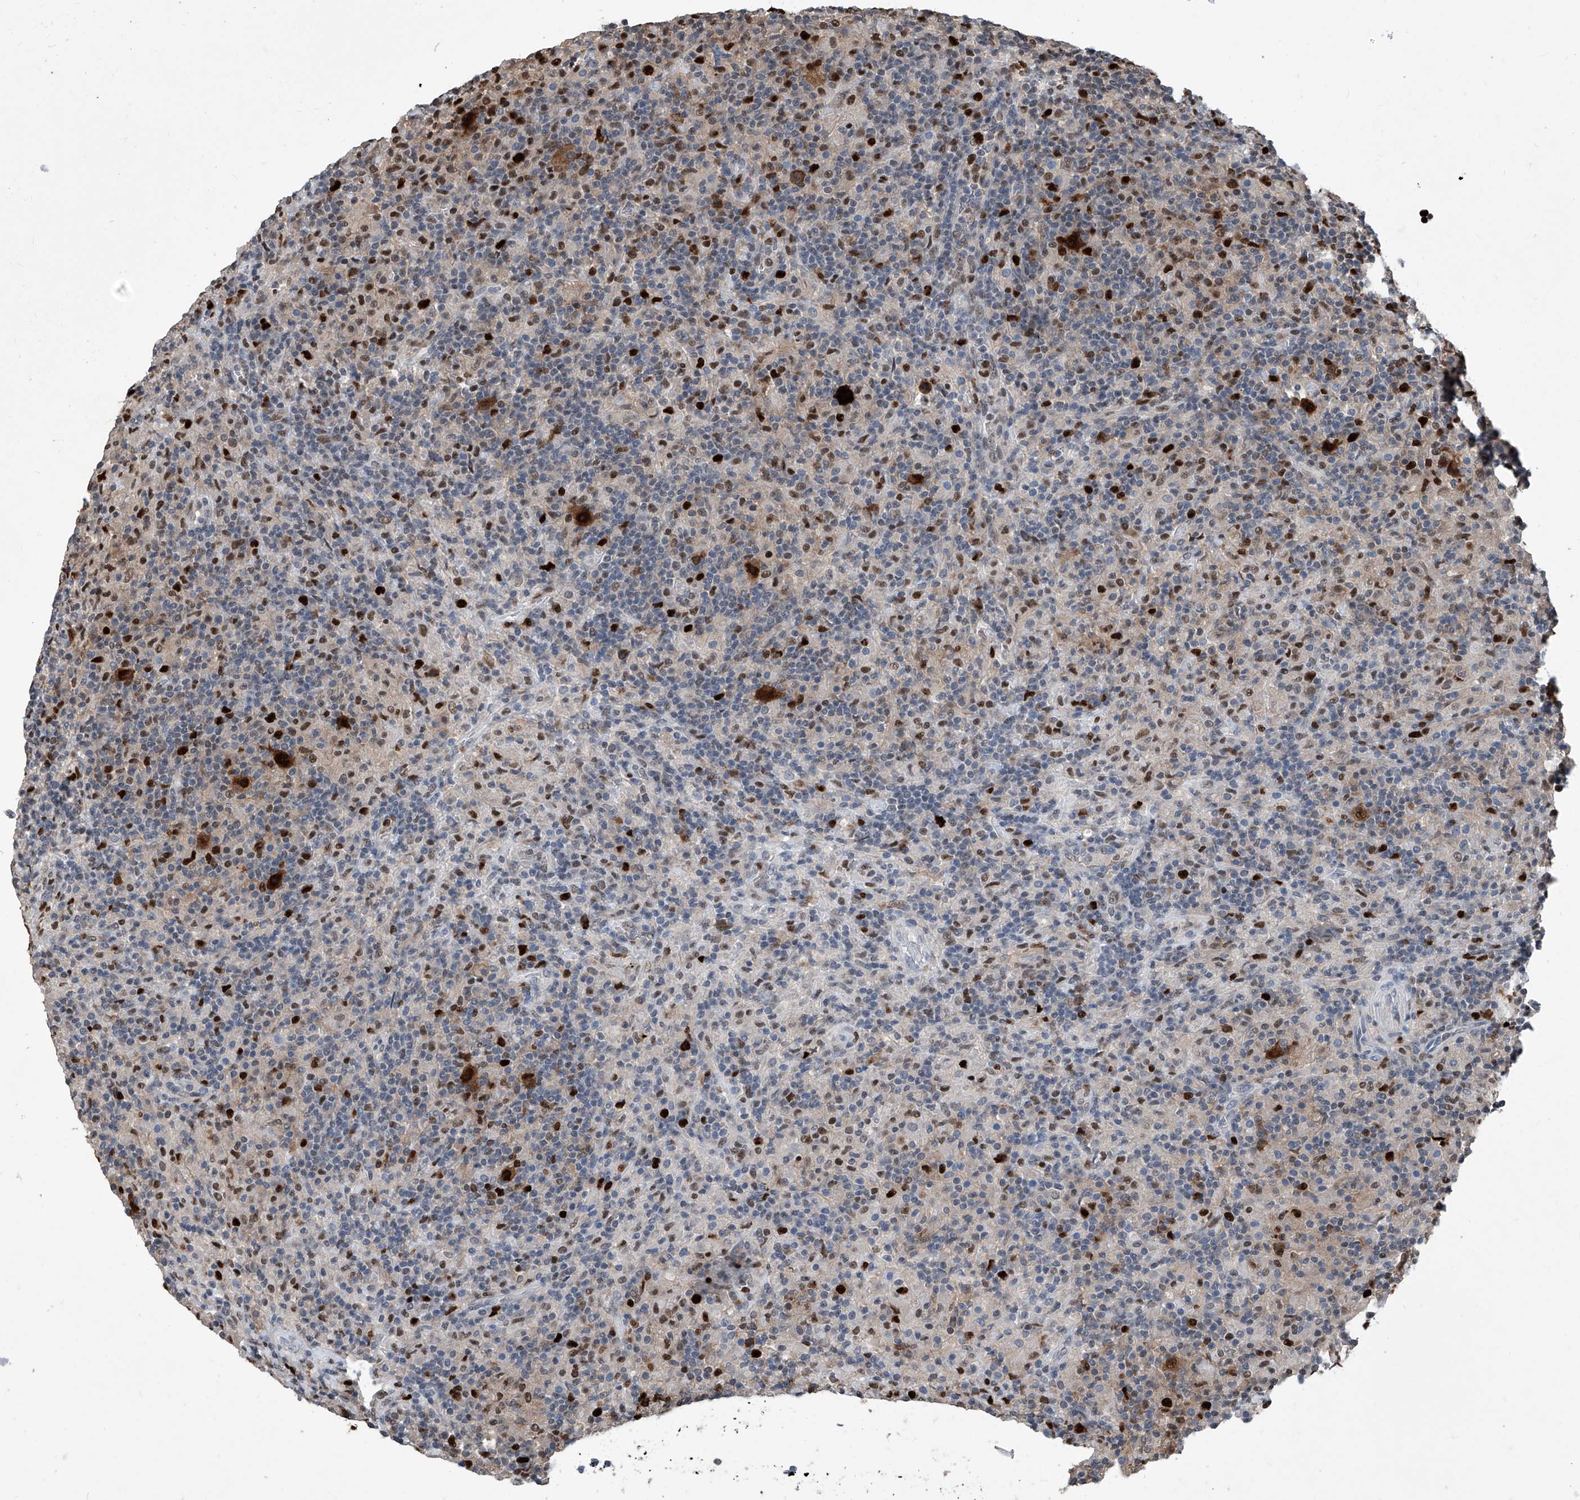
{"staining": {"intensity": "strong", "quantity": ">75%", "location": "cytoplasmic/membranous,nuclear"}, "tissue": "lymphoma", "cell_type": "Tumor cells", "image_type": "cancer", "snomed": [{"axis": "morphology", "description": "Hodgkin's disease, NOS"}, {"axis": "topography", "description": "Lymph node"}], "caption": "High-magnification brightfield microscopy of Hodgkin's disease stained with DAB (3,3'-diaminobenzidine) (brown) and counterstained with hematoxylin (blue). tumor cells exhibit strong cytoplasmic/membranous and nuclear staining is present in about>75% of cells. The protein of interest is stained brown, and the nuclei are stained in blue (DAB (3,3'-diaminobenzidine) IHC with brightfield microscopy, high magnification).", "gene": "PCNA", "patient": {"sex": "male", "age": 70}}